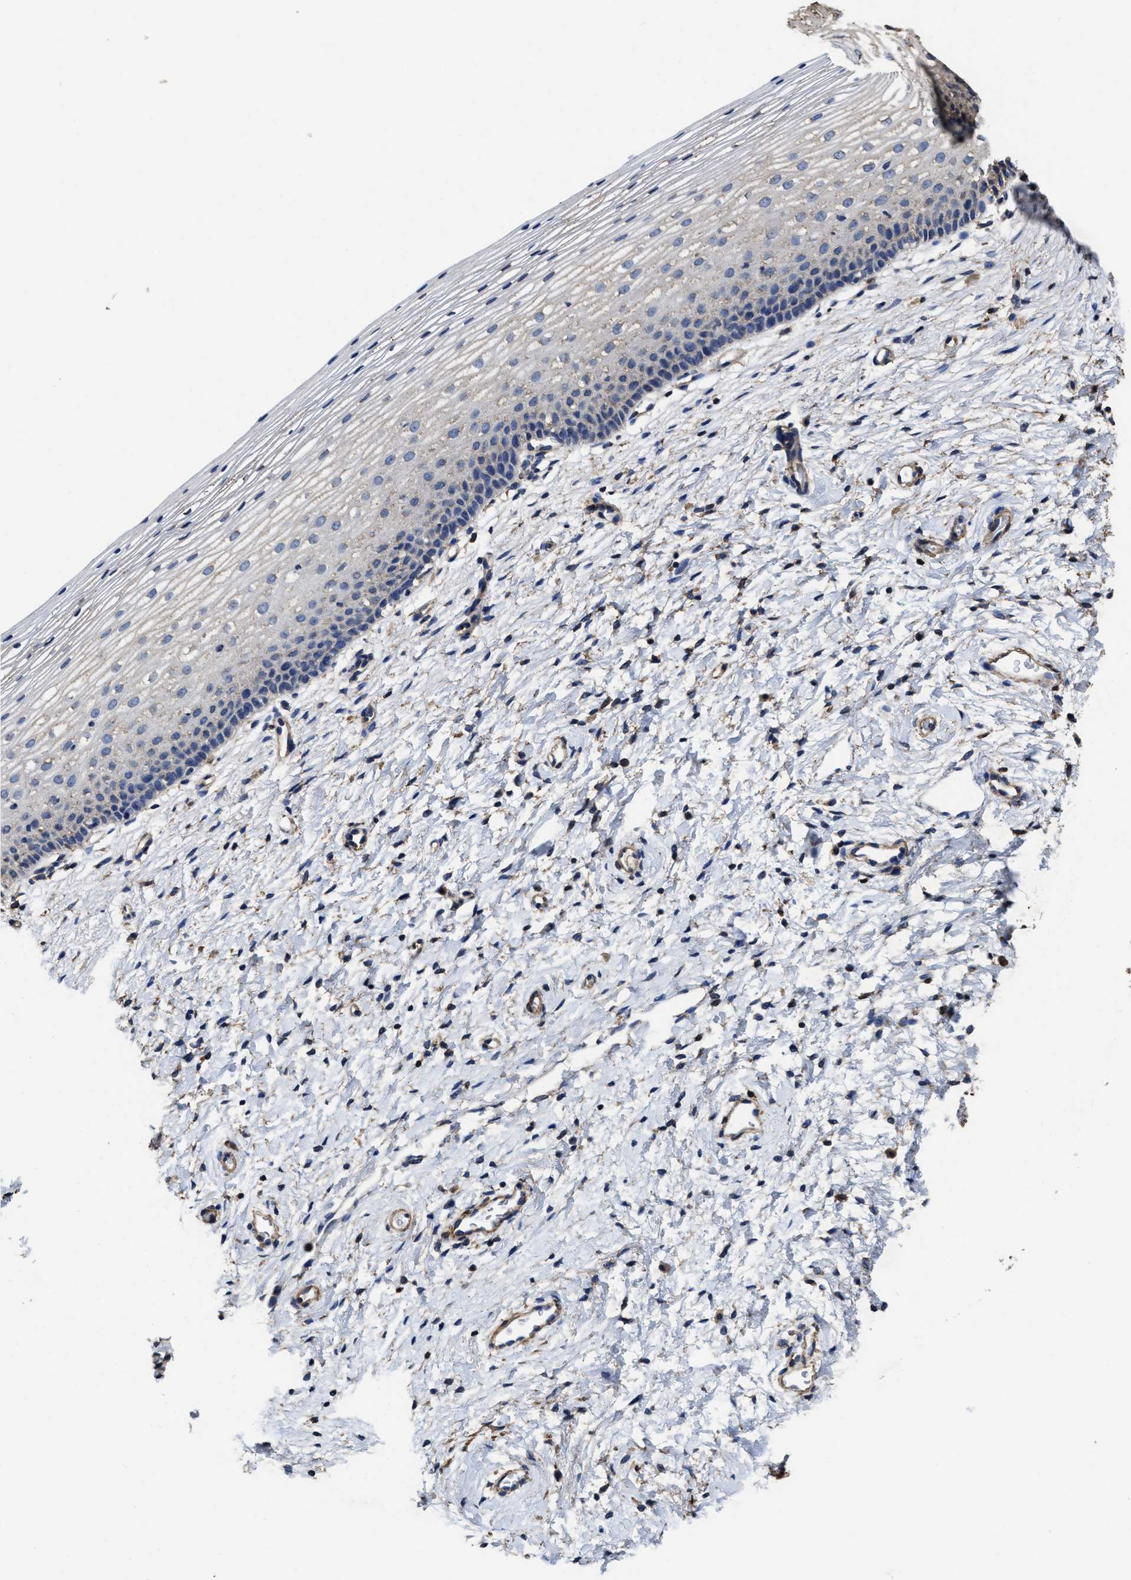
{"staining": {"intensity": "negative", "quantity": "none", "location": "none"}, "tissue": "cervix", "cell_type": "Glandular cells", "image_type": "normal", "snomed": [{"axis": "morphology", "description": "Normal tissue, NOS"}, {"axis": "topography", "description": "Cervix"}], "caption": "Glandular cells show no significant staining in unremarkable cervix. Brightfield microscopy of IHC stained with DAB (brown) and hematoxylin (blue), captured at high magnification.", "gene": "SFXN4", "patient": {"sex": "female", "age": 72}}